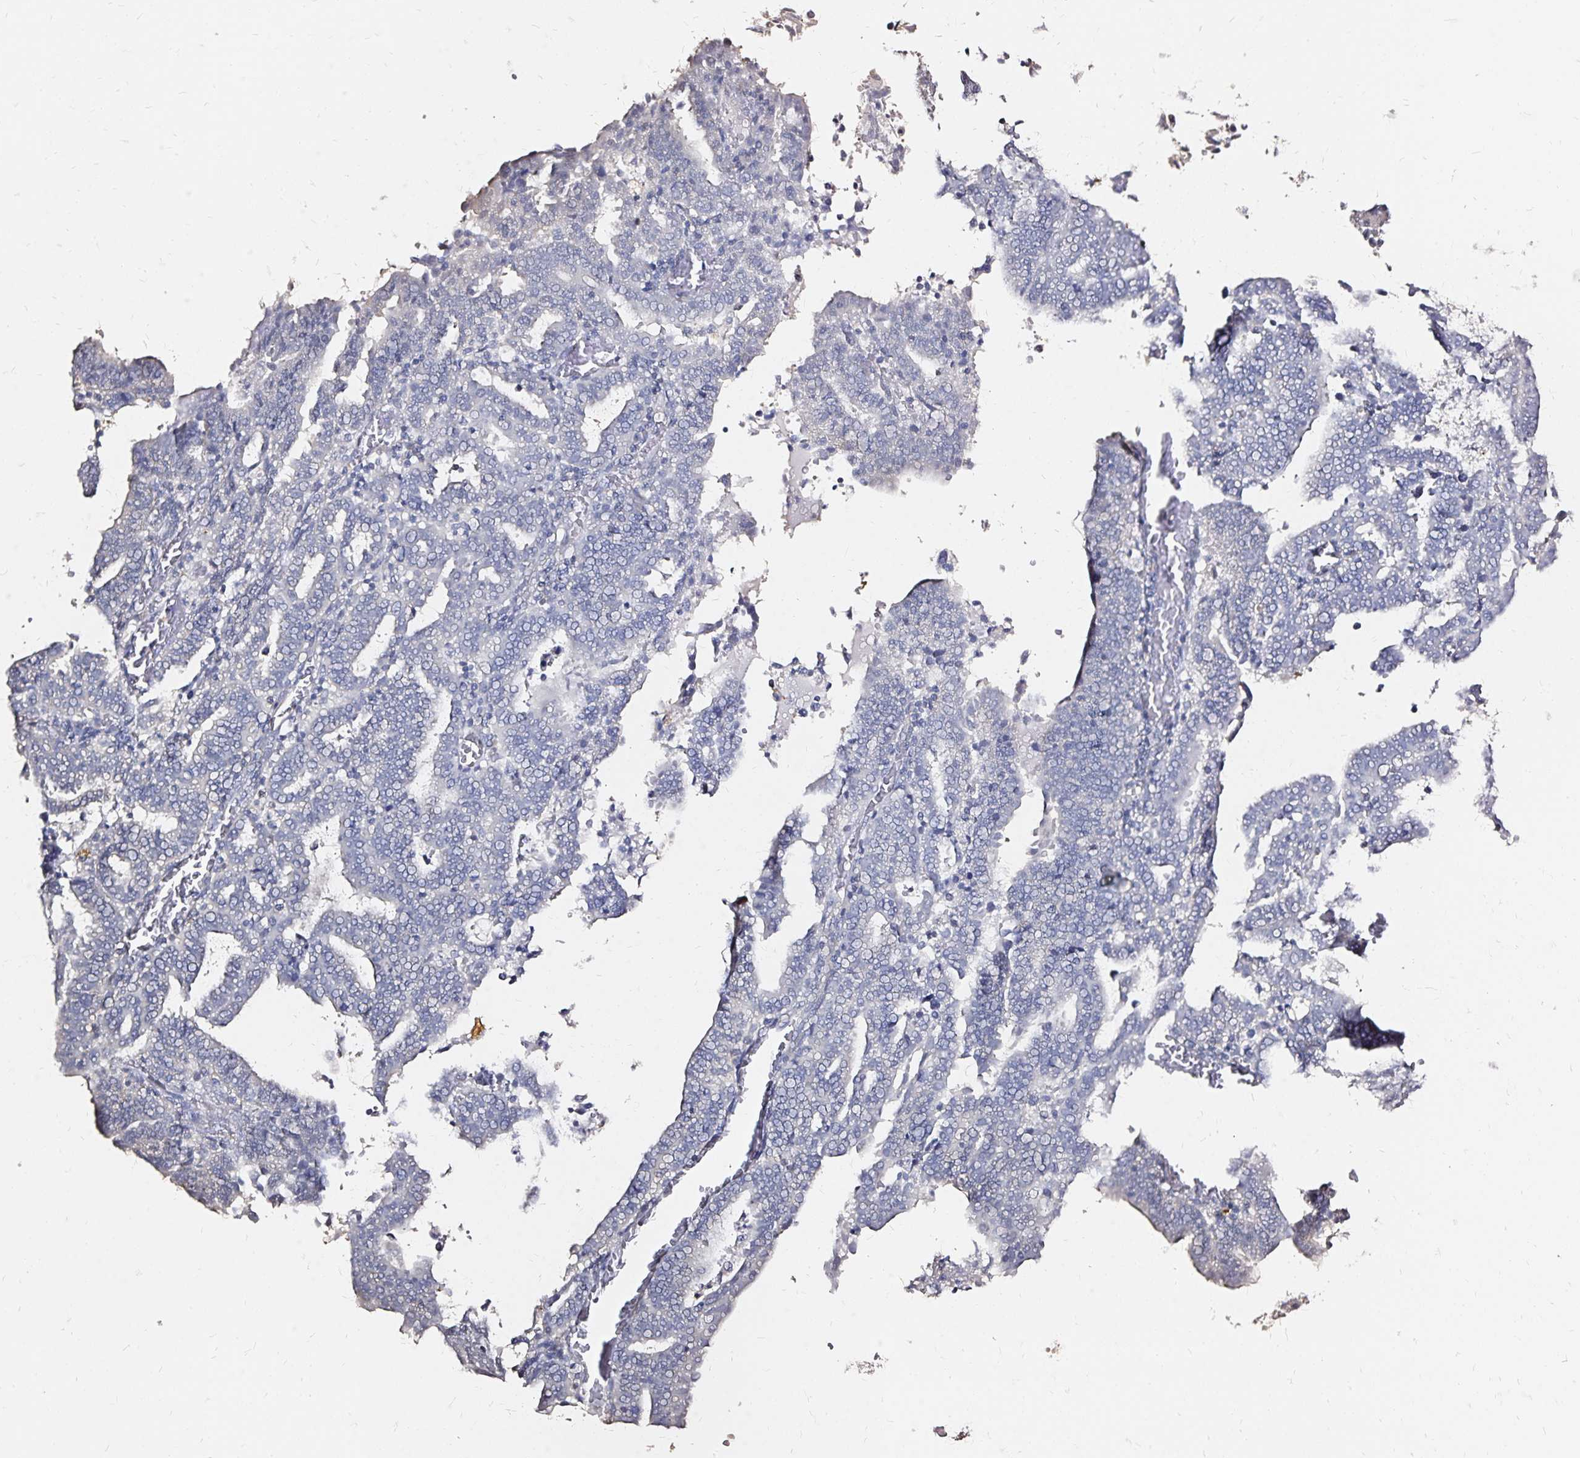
{"staining": {"intensity": "negative", "quantity": "none", "location": "none"}, "tissue": "endometrial cancer", "cell_type": "Tumor cells", "image_type": "cancer", "snomed": [{"axis": "morphology", "description": "Adenocarcinoma, NOS"}, {"axis": "topography", "description": "Uterus"}], "caption": "This is an immunohistochemistry micrograph of human endometrial cancer. There is no positivity in tumor cells.", "gene": "SLC5A1", "patient": {"sex": "female", "age": 83}}